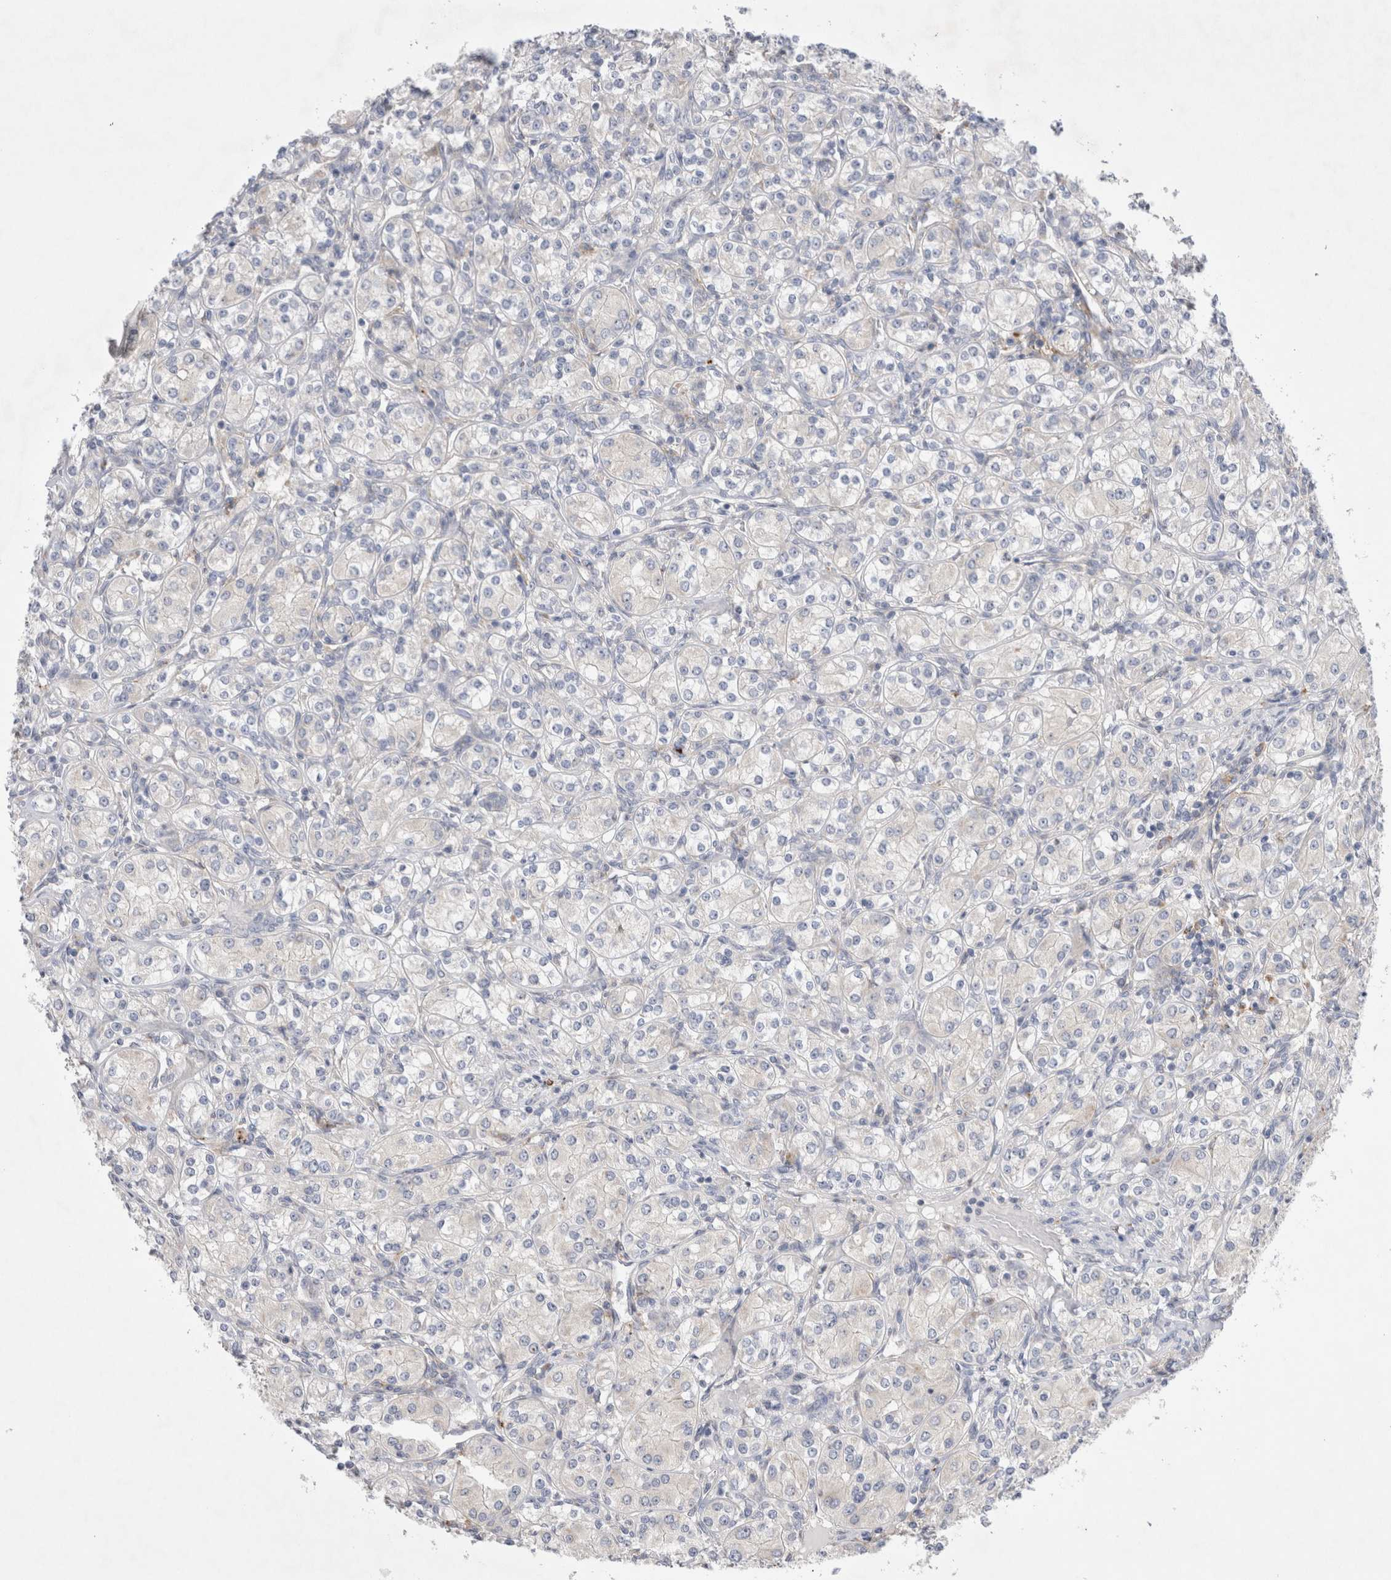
{"staining": {"intensity": "negative", "quantity": "none", "location": "none"}, "tissue": "renal cancer", "cell_type": "Tumor cells", "image_type": "cancer", "snomed": [{"axis": "morphology", "description": "Adenocarcinoma, NOS"}, {"axis": "topography", "description": "Kidney"}], "caption": "There is no significant staining in tumor cells of renal adenocarcinoma.", "gene": "RBM12B", "patient": {"sex": "male", "age": 77}}